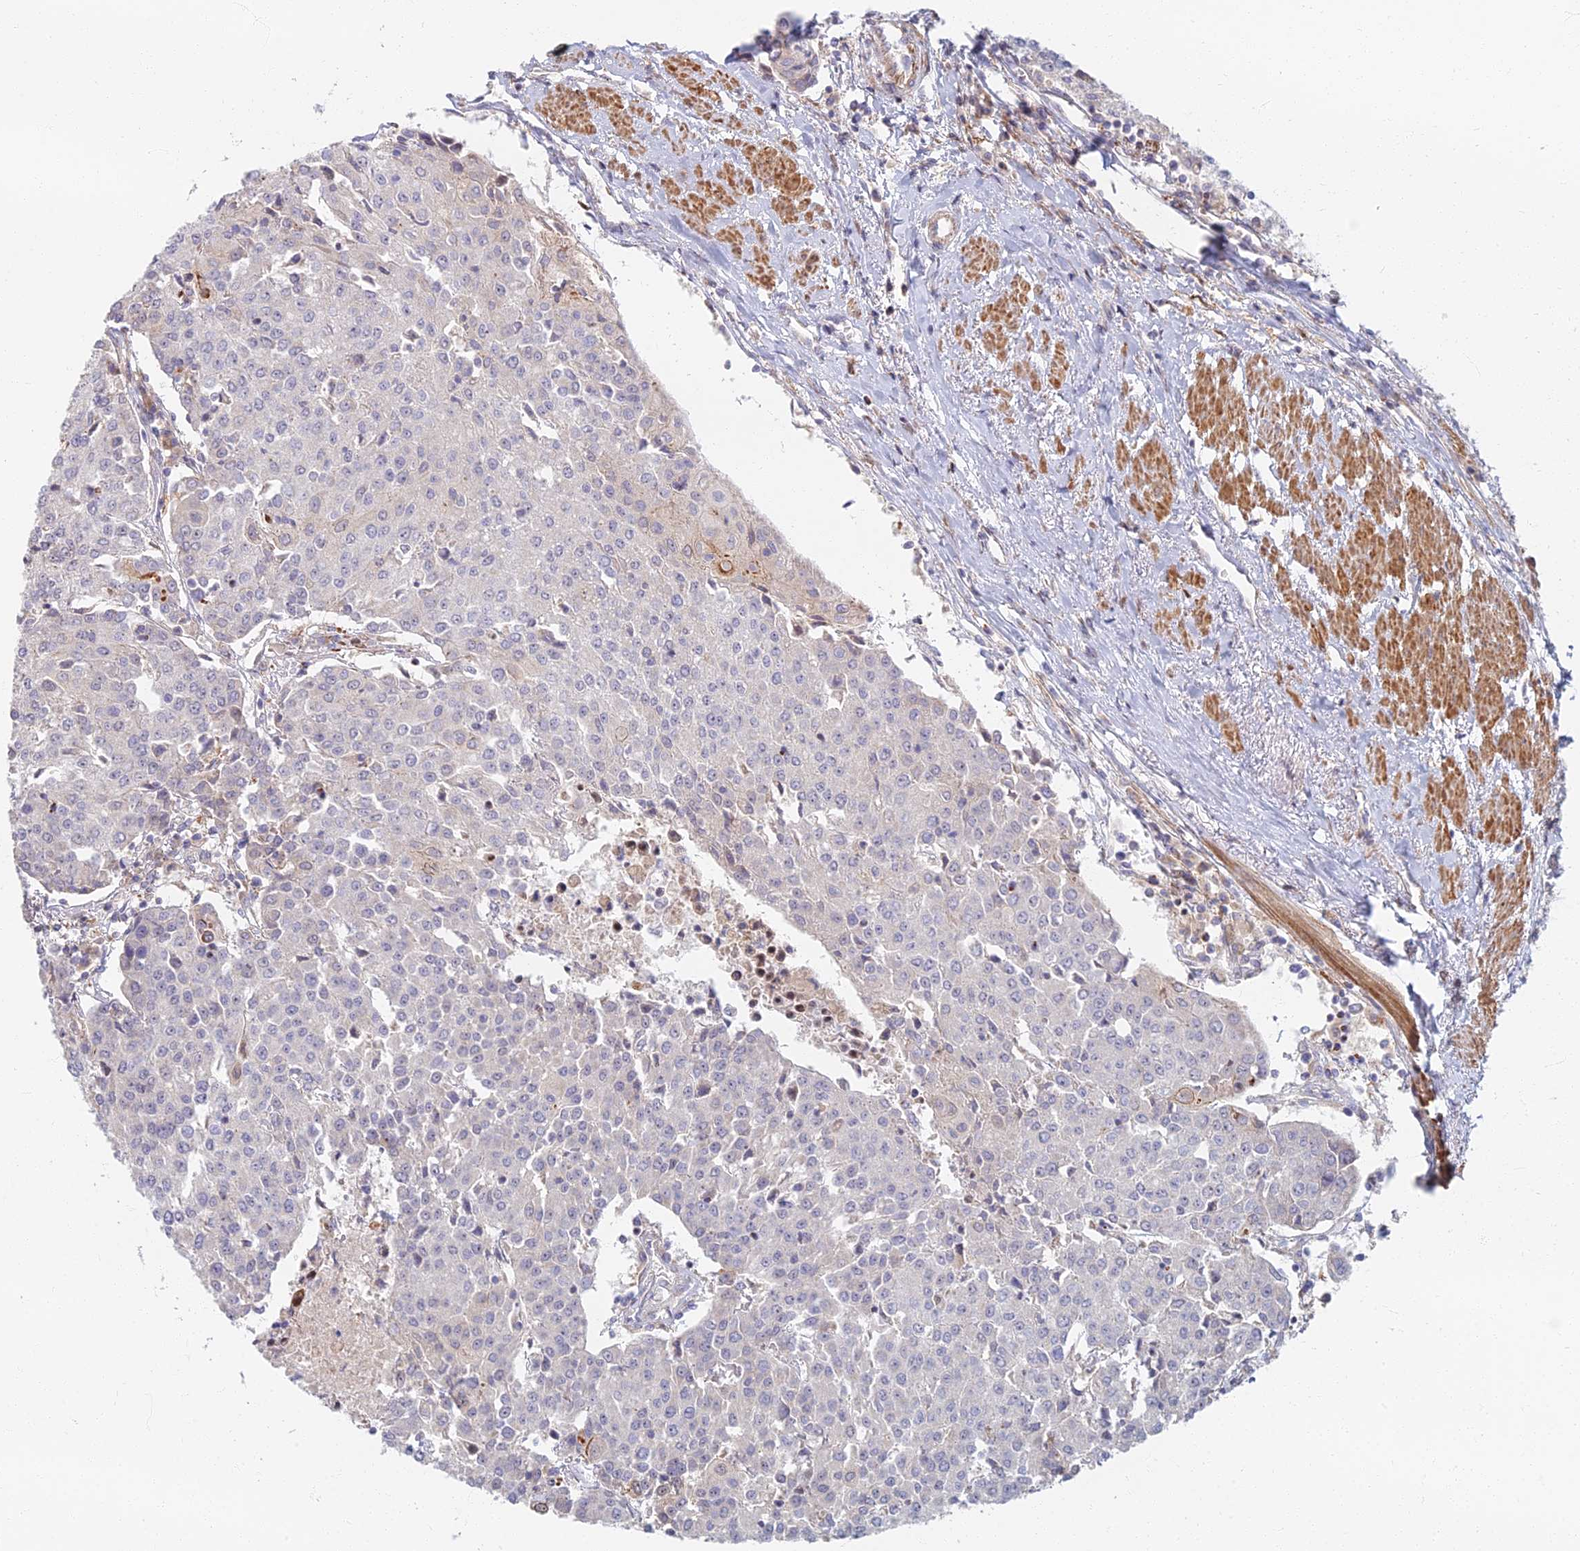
{"staining": {"intensity": "negative", "quantity": "none", "location": "none"}, "tissue": "urothelial cancer", "cell_type": "Tumor cells", "image_type": "cancer", "snomed": [{"axis": "morphology", "description": "Urothelial carcinoma, High grade"}, {"axis": "topography", "description": "Urinary bladder"}], "caption": "Immunohistochemical staining of human urothelial carcinoma (high-grade) demonstrates no significant expression in tumor cells.", "gene": "C15orf40", "patient": {"sex": "female", "age": 85}}